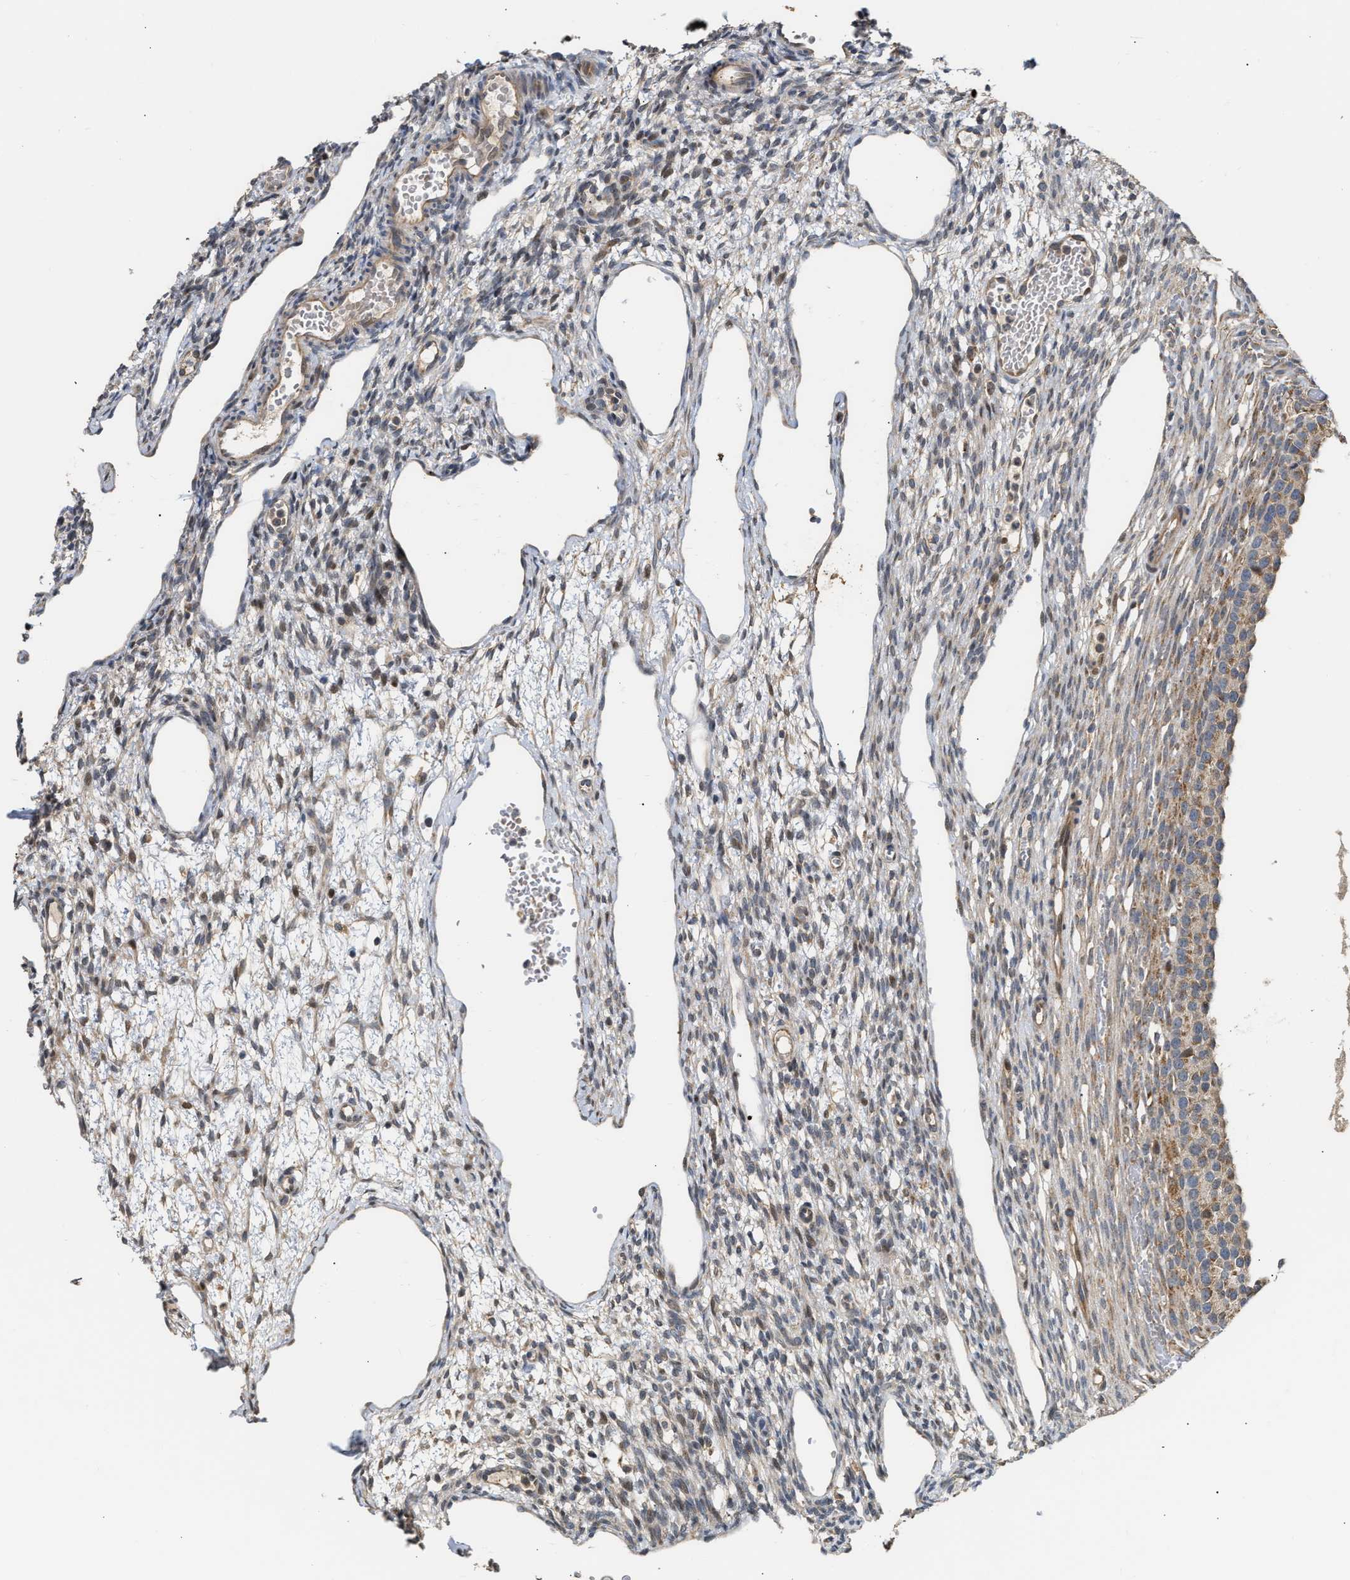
{"staining": {"intensity": "weak", "quantity": "25%-75%", "location": "cytoplasmic/membranous"}, "tissue": "ovary", "cell_type": "Follicle cells", "image_type": "normal", "snomed": [{"axis": "morphology", "description": "Normal tissue, NOS"}, {"axis": "topography", "description": "Ovary"}], "caption": "DAB (3,3'-diaminobenzidine) immunohistochemical staining of normal human ovary exhibits weak cytoplasmic/membranous protein positivity in about 25%-75% of follicle cells.", "gene": "EXTL2", "patient": {"sex": "female", "age": 33}}